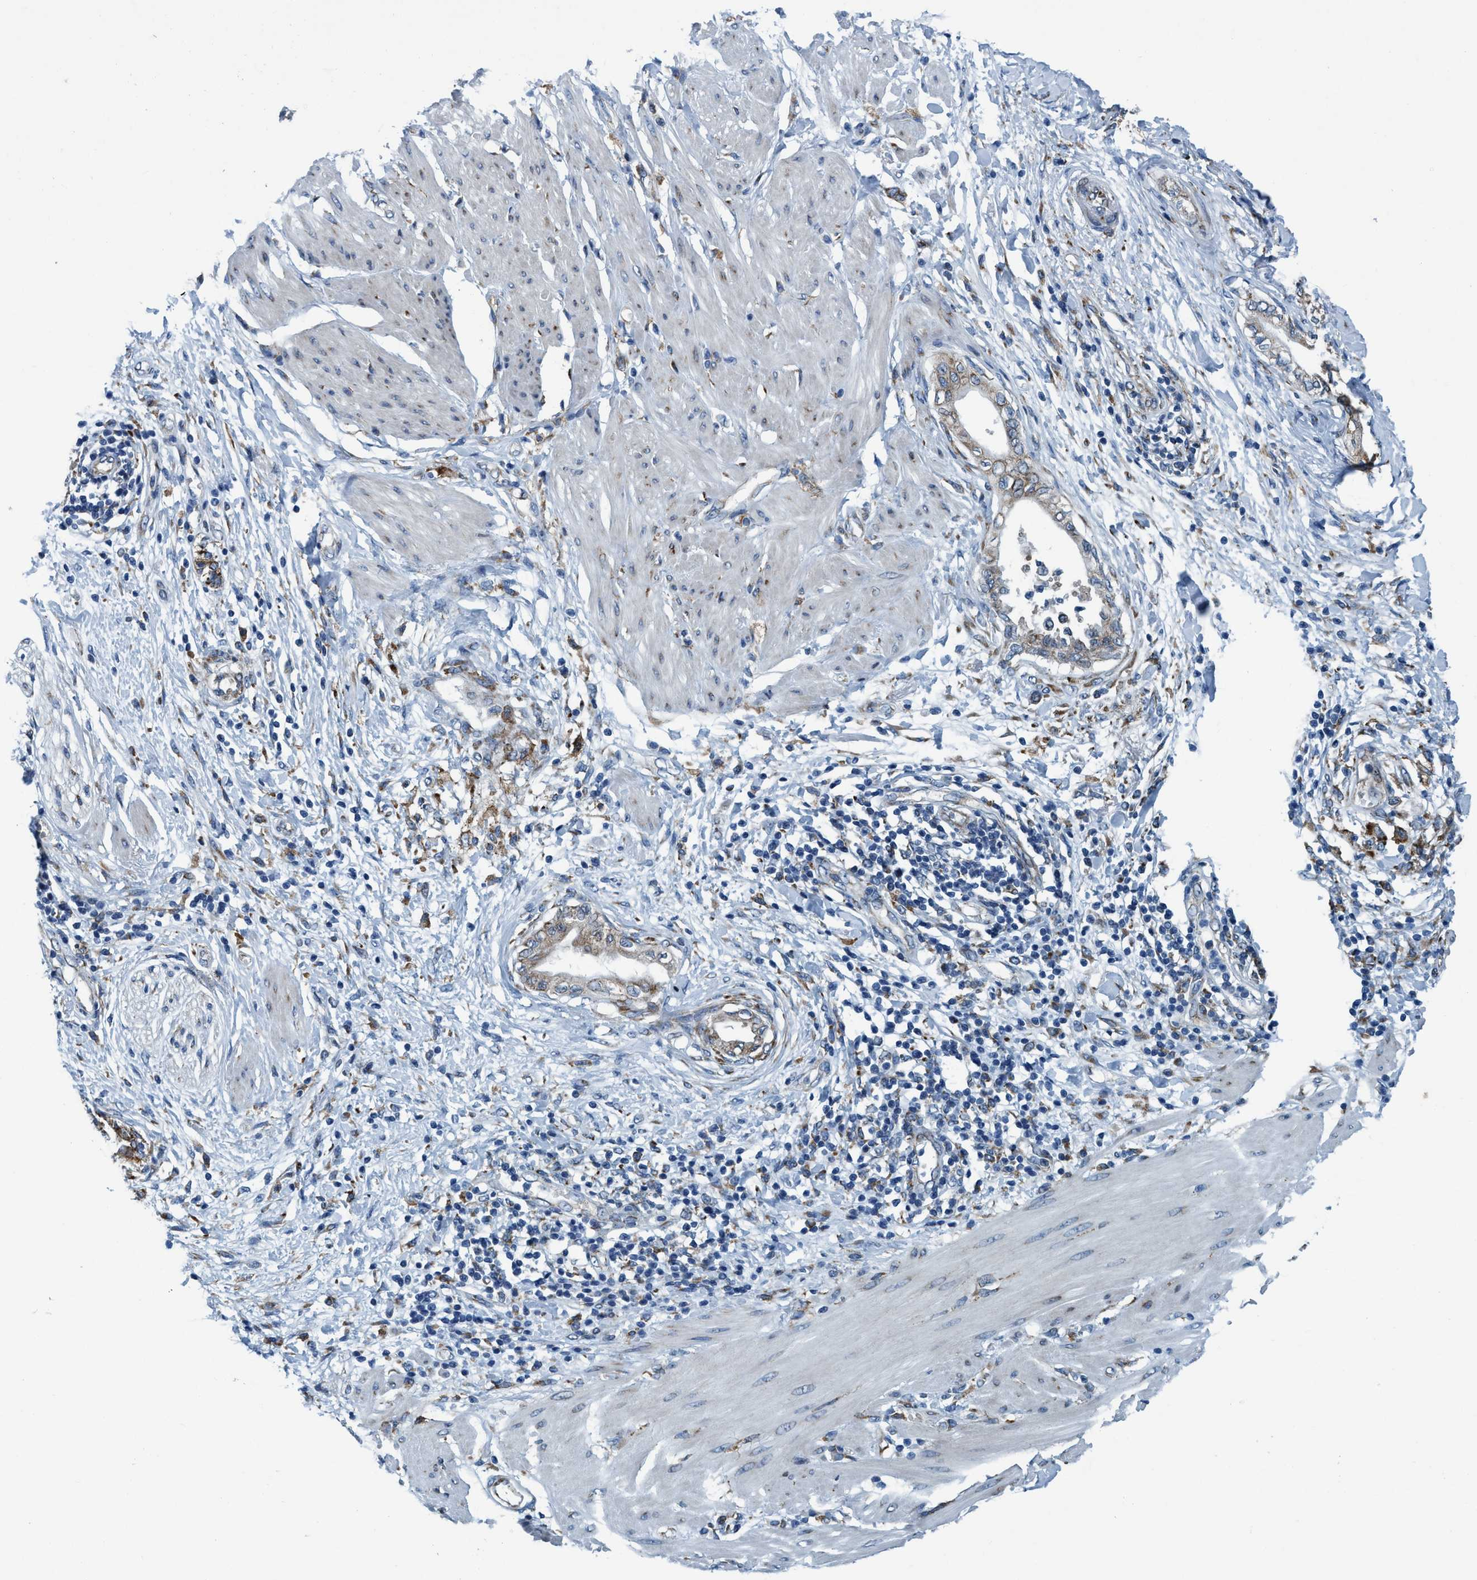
{"staining": {"intensity": "weak", "quantity": "<25%", "location": "cytoplasmic/membranous"}, "tissue": "pancreatic cancer", "cell_type": "Tumor cells", "image_type": "cancer", "snomed": [{"axis": "morphology", "description": "Normal tissue, NOS"}, {"axis": "morphology", "description": "Adenocarcinoma, NOS"}, {"axis": "topography", "description": "Pancreas"}, {"axis": "topography", "description": "Duodenum"}], "caption": "DAB immunohistochemical staining of human pancreatic cancer (adenocarcinoma) reveals no significant positivity in tumor cells.", "gene": "ARMC9", "patient": {"sex": "female", "age": 60}}